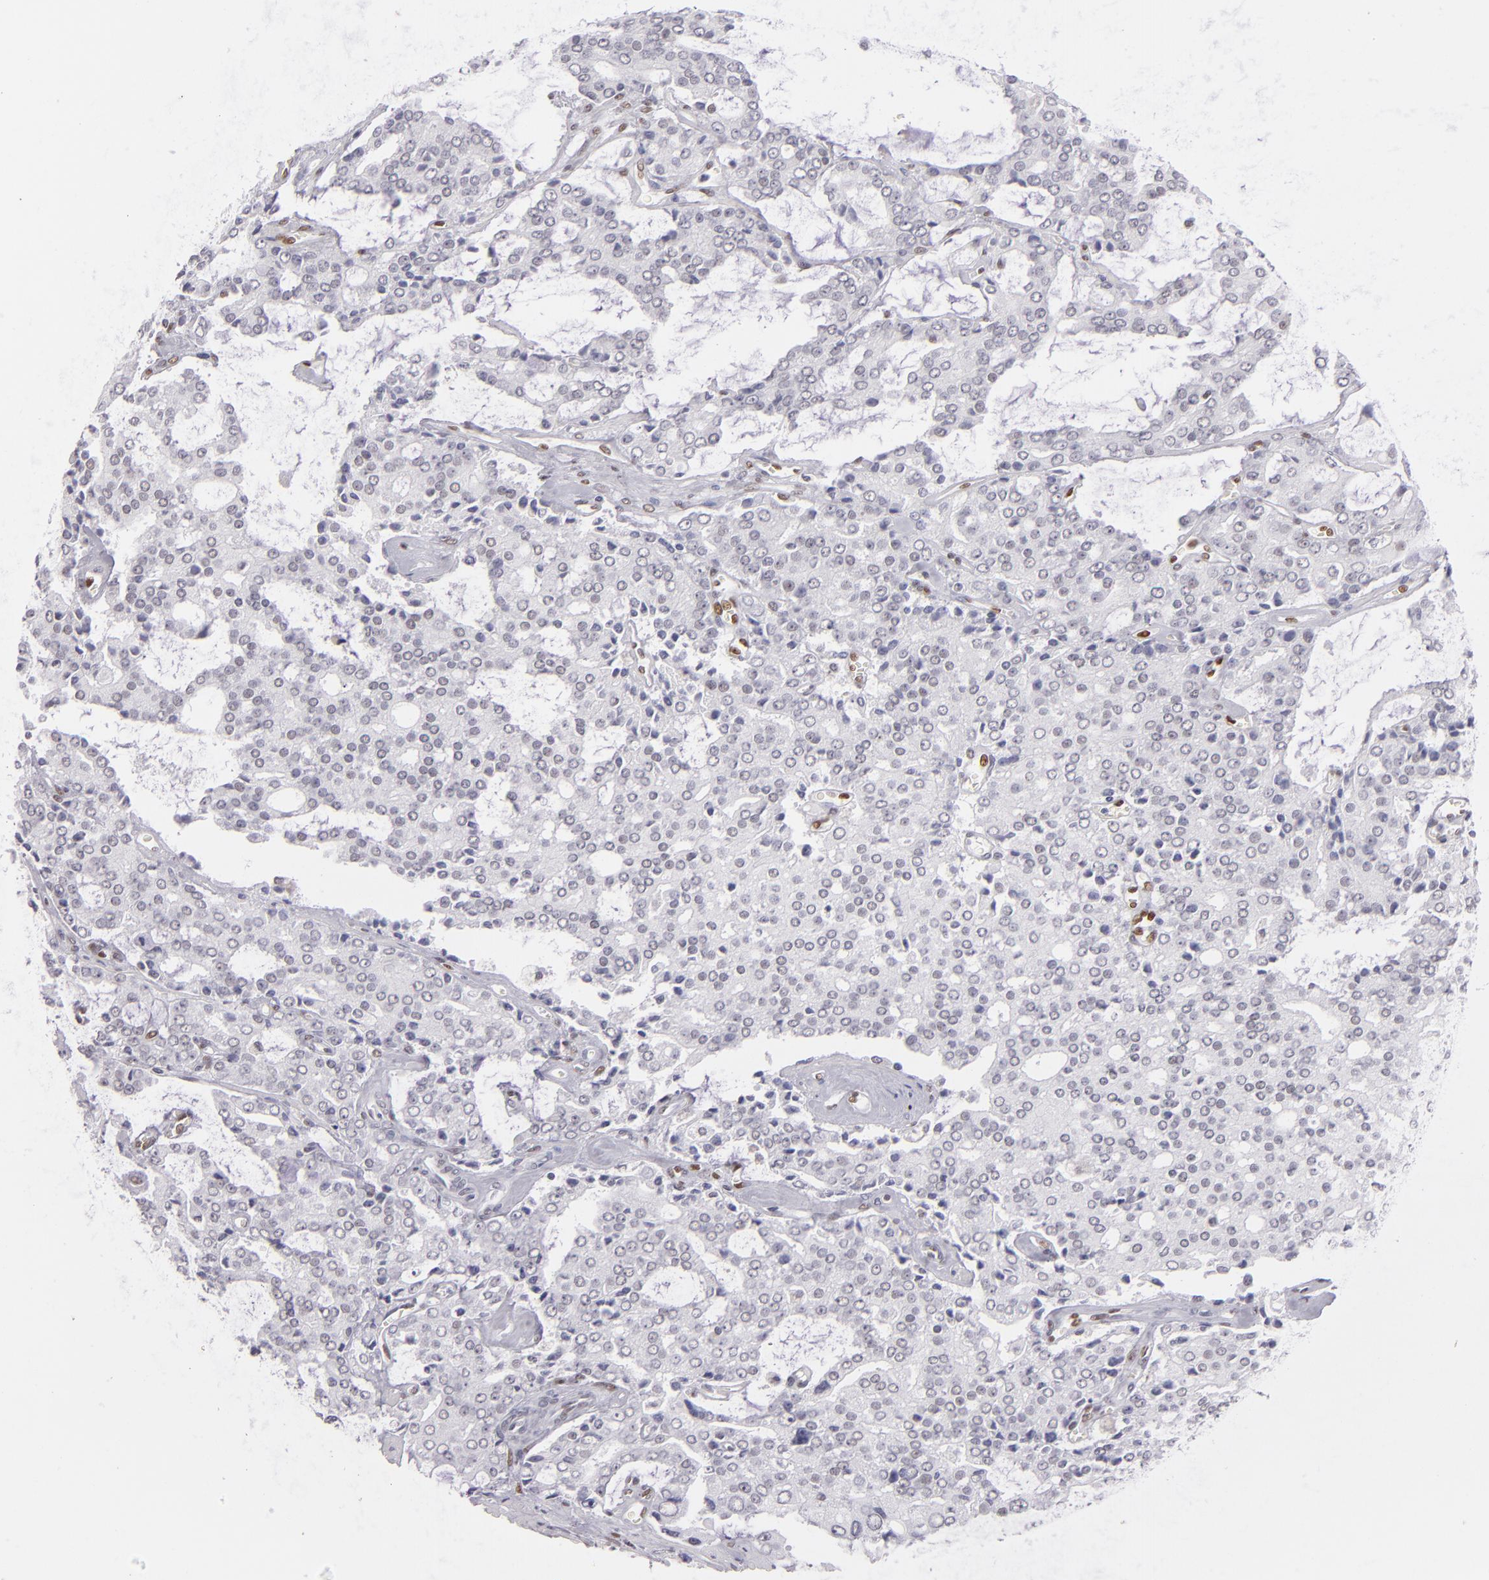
{"staining": {"intensity": "negative", "quantity": "none", "location": "none"}, "tissue": "prostate cancer", "cell_type": "Tumor cells", "image_type": "cancer", "snomed": [{"axis": "morphology", "description": "Adenocarcinoma, High grade"}, {"axis": "topography", "description": "Prostate"}], "caption": "Immunohistochemical staining of prostate cancer (adenocarcinoma (high-grade)) displays no significant staining in tumor cells.", "gene": "TOP3A", "patient": {"sex": "male", "age": 67}}